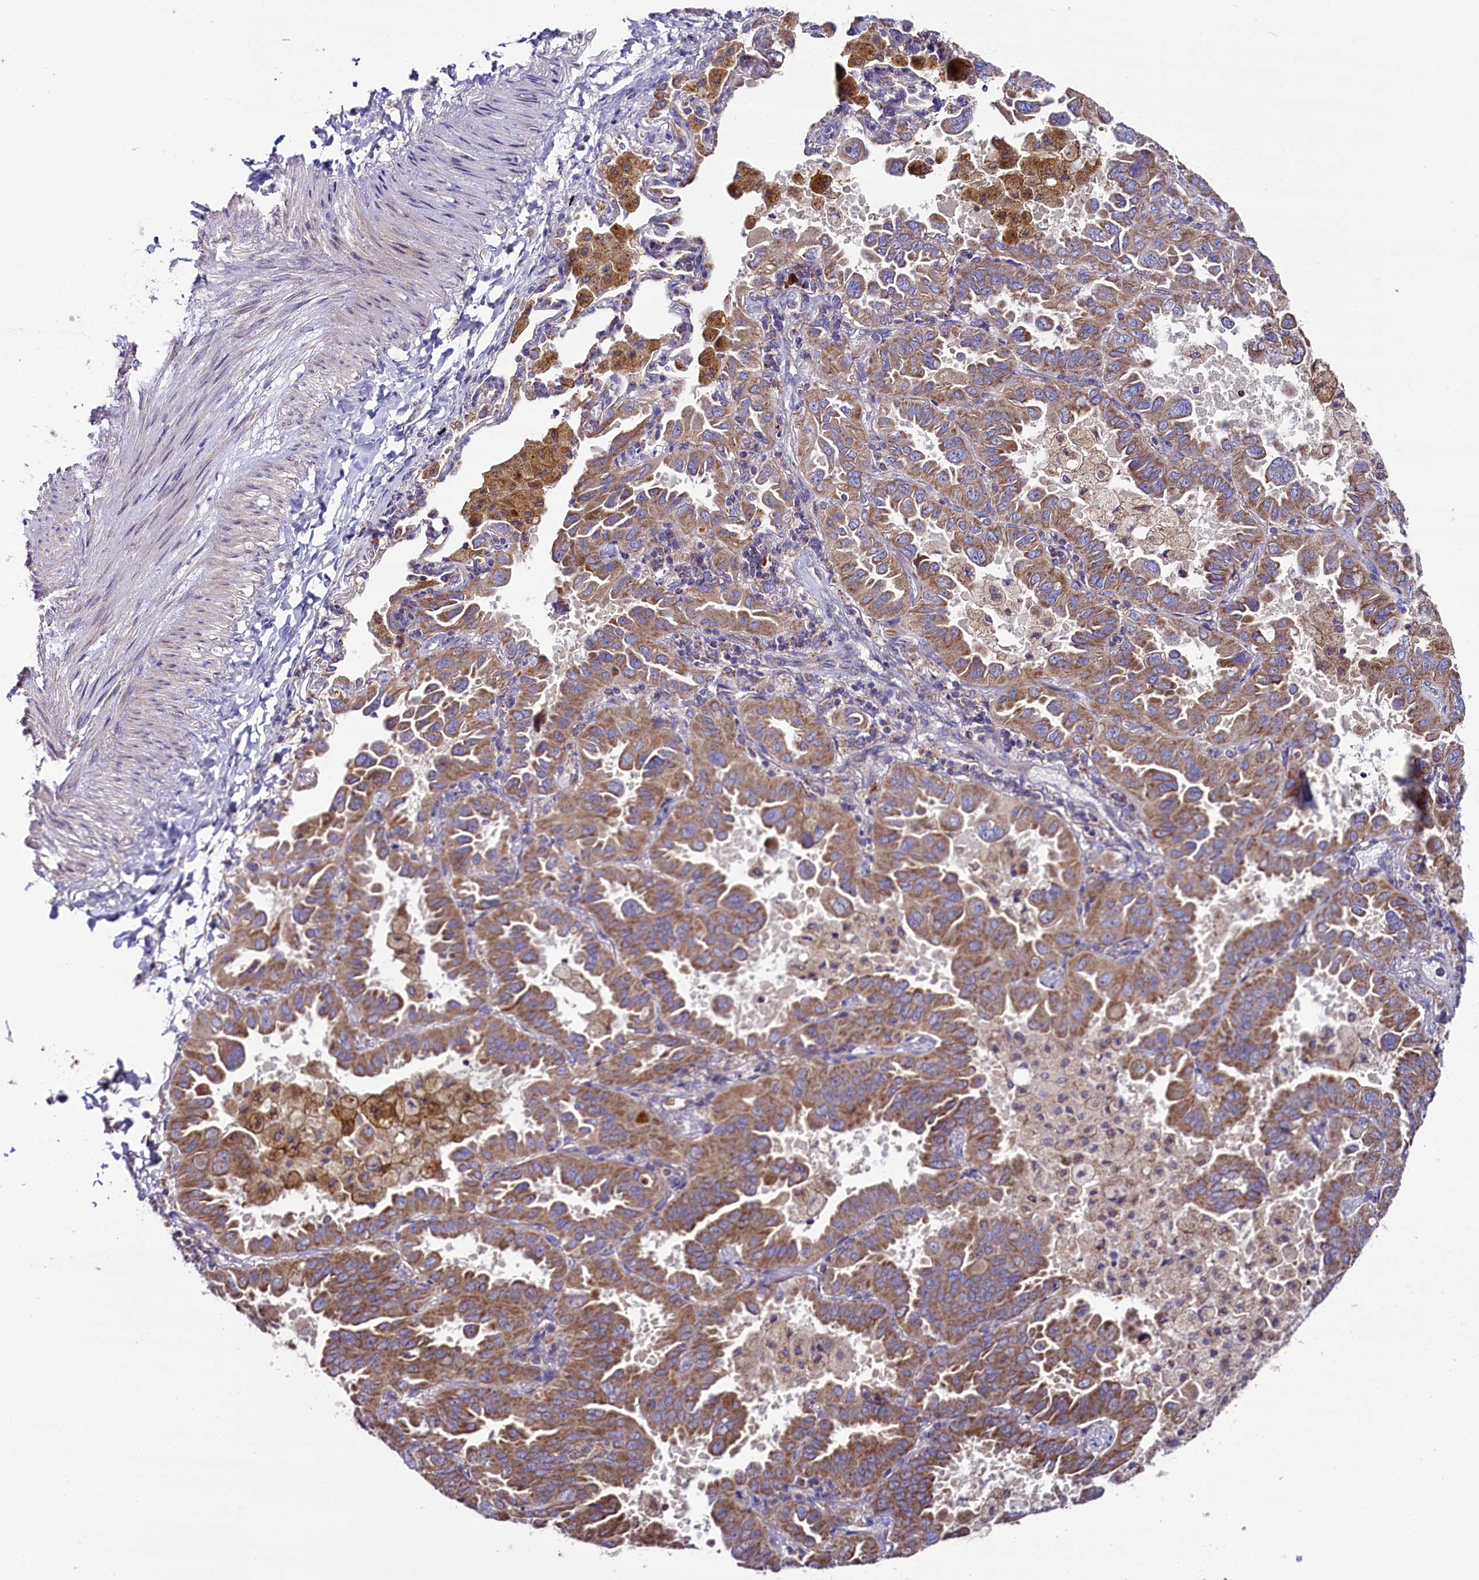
{"staining": {"intensity": "moderate", "quantity": ">75%", "location": "cytoplasmic/membranous"}, "tissue": "lung cancer", "cell_type": "Tumor cells", "image_type": "cancer", "snomed": [{"axis": "morphology", "description": "Adenocarcinoma, NOS"}, {"axis": "topography", "description": "Lung"}], "caption": "Human lung cancer (adenocarcinoma) stained with a brown dye reveals moderate cytoplasmic/membranous positive expression in approximately >75% of tumor cells.", "gene": "ZSWIM1", "patient": {"sex": "male", "age": 64}}